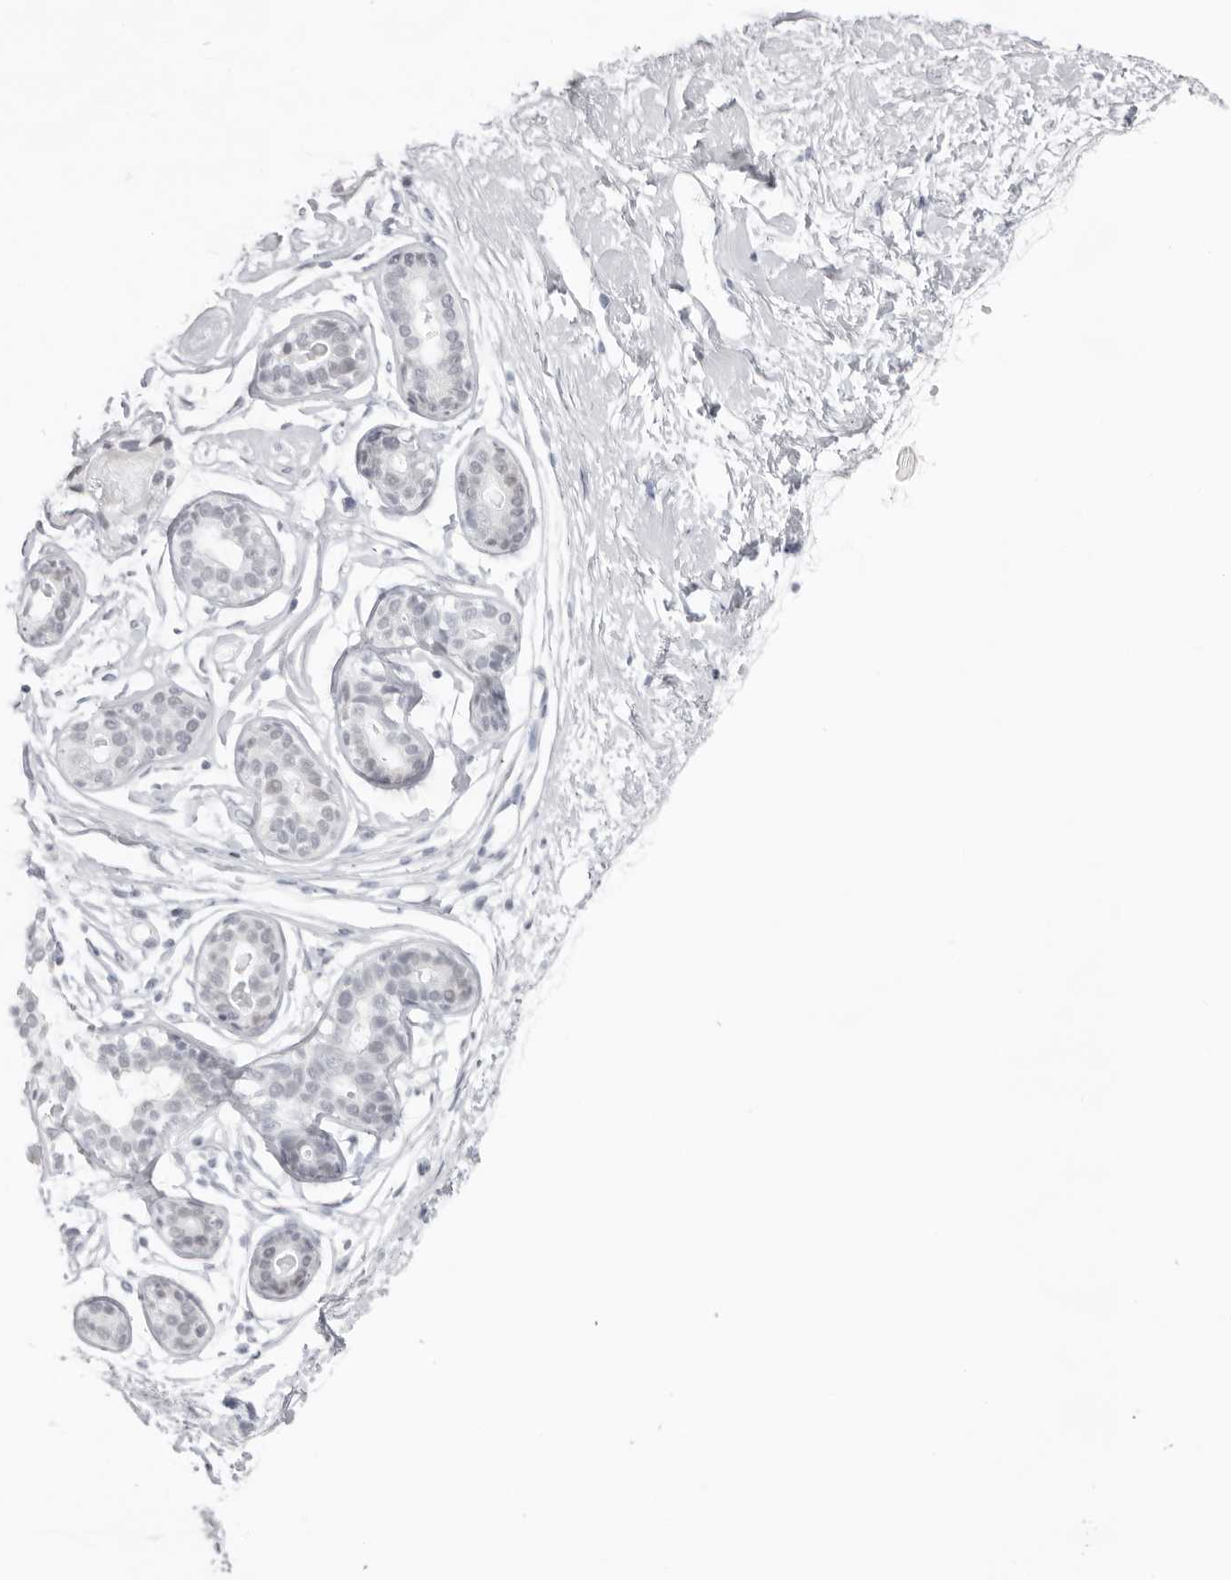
{"staining": {"intensity": "negative", "quantity": "none", "location": "none"}, "tissue": "breast", "cell_type": "Adipocytes", "image_type": "normal", "snomed": [{"axis": "morphology", "description": "Normal tissue, NOS"}, {"axis": "topography", "description": "Breast"}], "caption": "Immunohistochemistry (IHC) image of benign human breast stained for a protein (brown), which displays no positivity in adipocytes. (Immunohistochemistry (IHC), brightfield microscopy, high magnification).", "gene": "KLK12", "patient": {"sex": "female", "age": 23}}